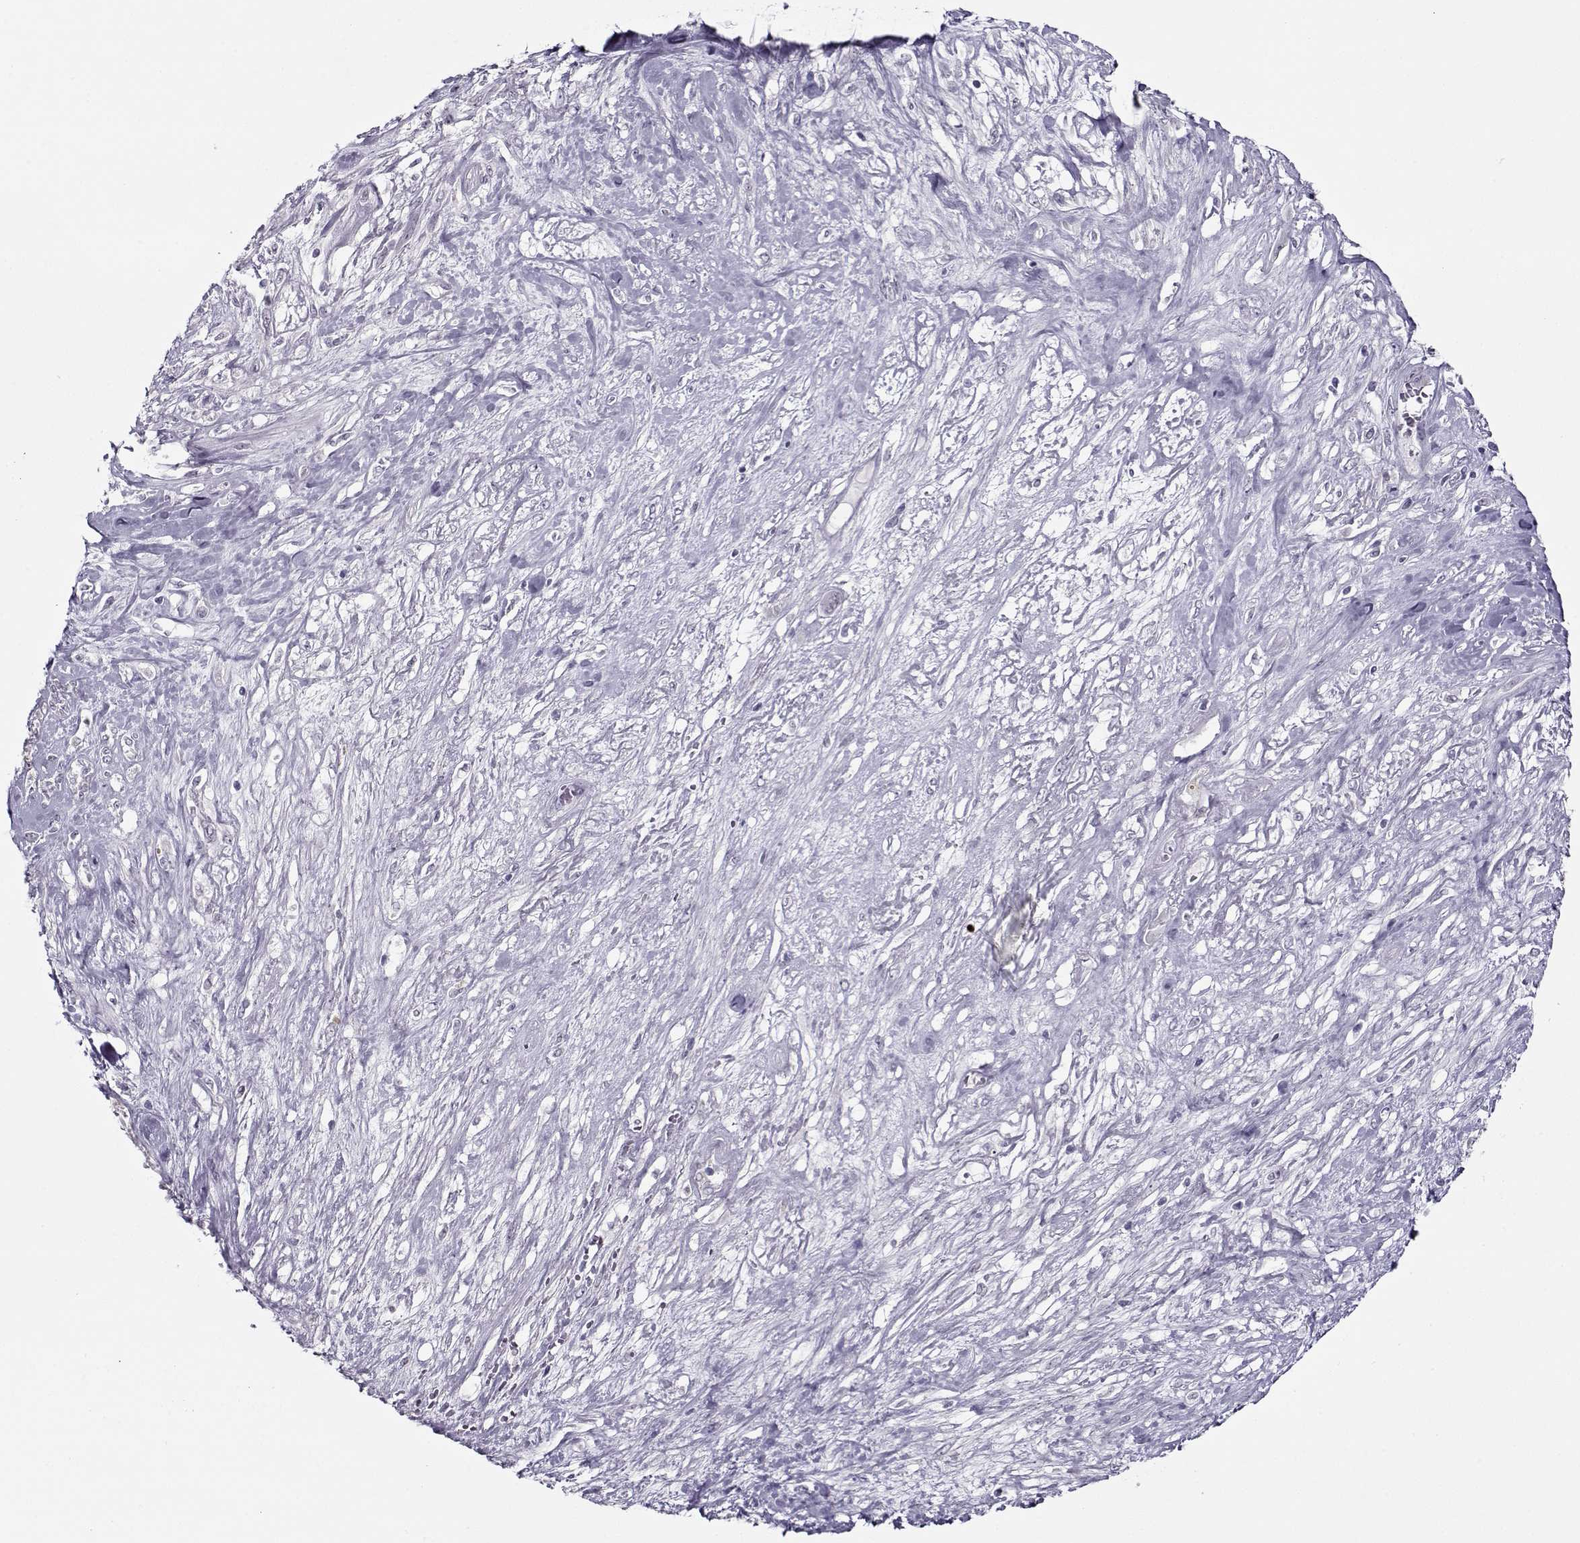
{"staining": {"intensity": "negative", "quantity": "none", "location": "none"}, "tissue": "melanoma", "cell_type": "Tumor cells", "image_type": "cancer", "snomed": [{"axis": "morphology", "description": "Malignant melanoma, NOS"}, {"axis": "topography", "description": "Skin"}], "caption": "Tumor cells are negative for brown protein staining in melanoma.", "gene": "CIBAR1", "patient": {"sex": "female", "age": 91}}